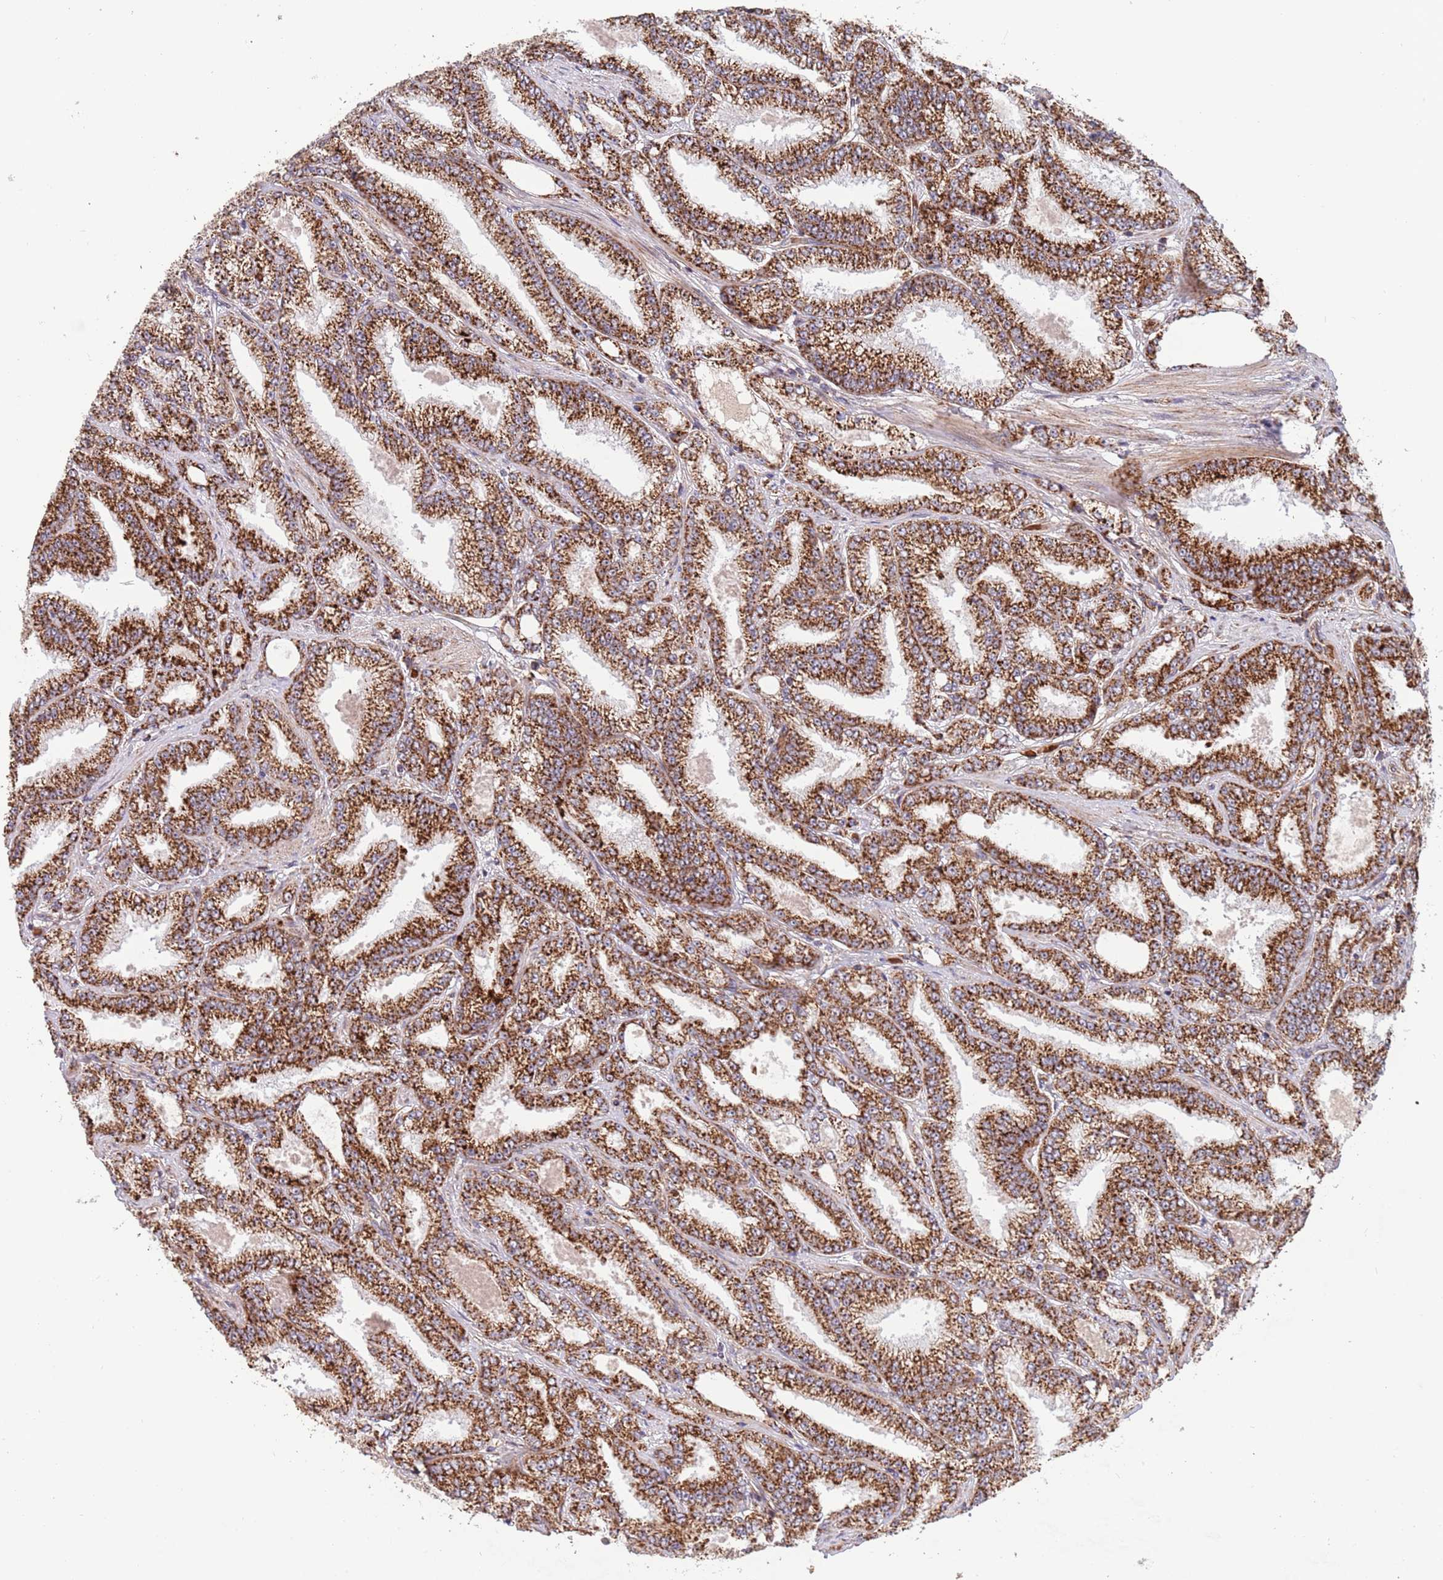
{"staining": {"intensity": "strong", "quantity": ">75%", "location": "cytoplasmic/membranous"}, "tissue": "prostate cancer", "cell_type": "Tumor cells", "image_type": "cancer", "snomed": [{"axis": "morphology", "description": "Adenocarcinoma, High grade"}, {"axis": "topography", "description": "Prostate"}], "caption": "Immunohistochemistry histopathology image of prostate high-grade adenocarcinoma stained for a protein (brown), which exhibits high levels of strong cytoplasmic/membranous staining in approximately >75% of tumor cells.", "gene": "DCHS1", "patient": {"sex": "male", "age": 68}}